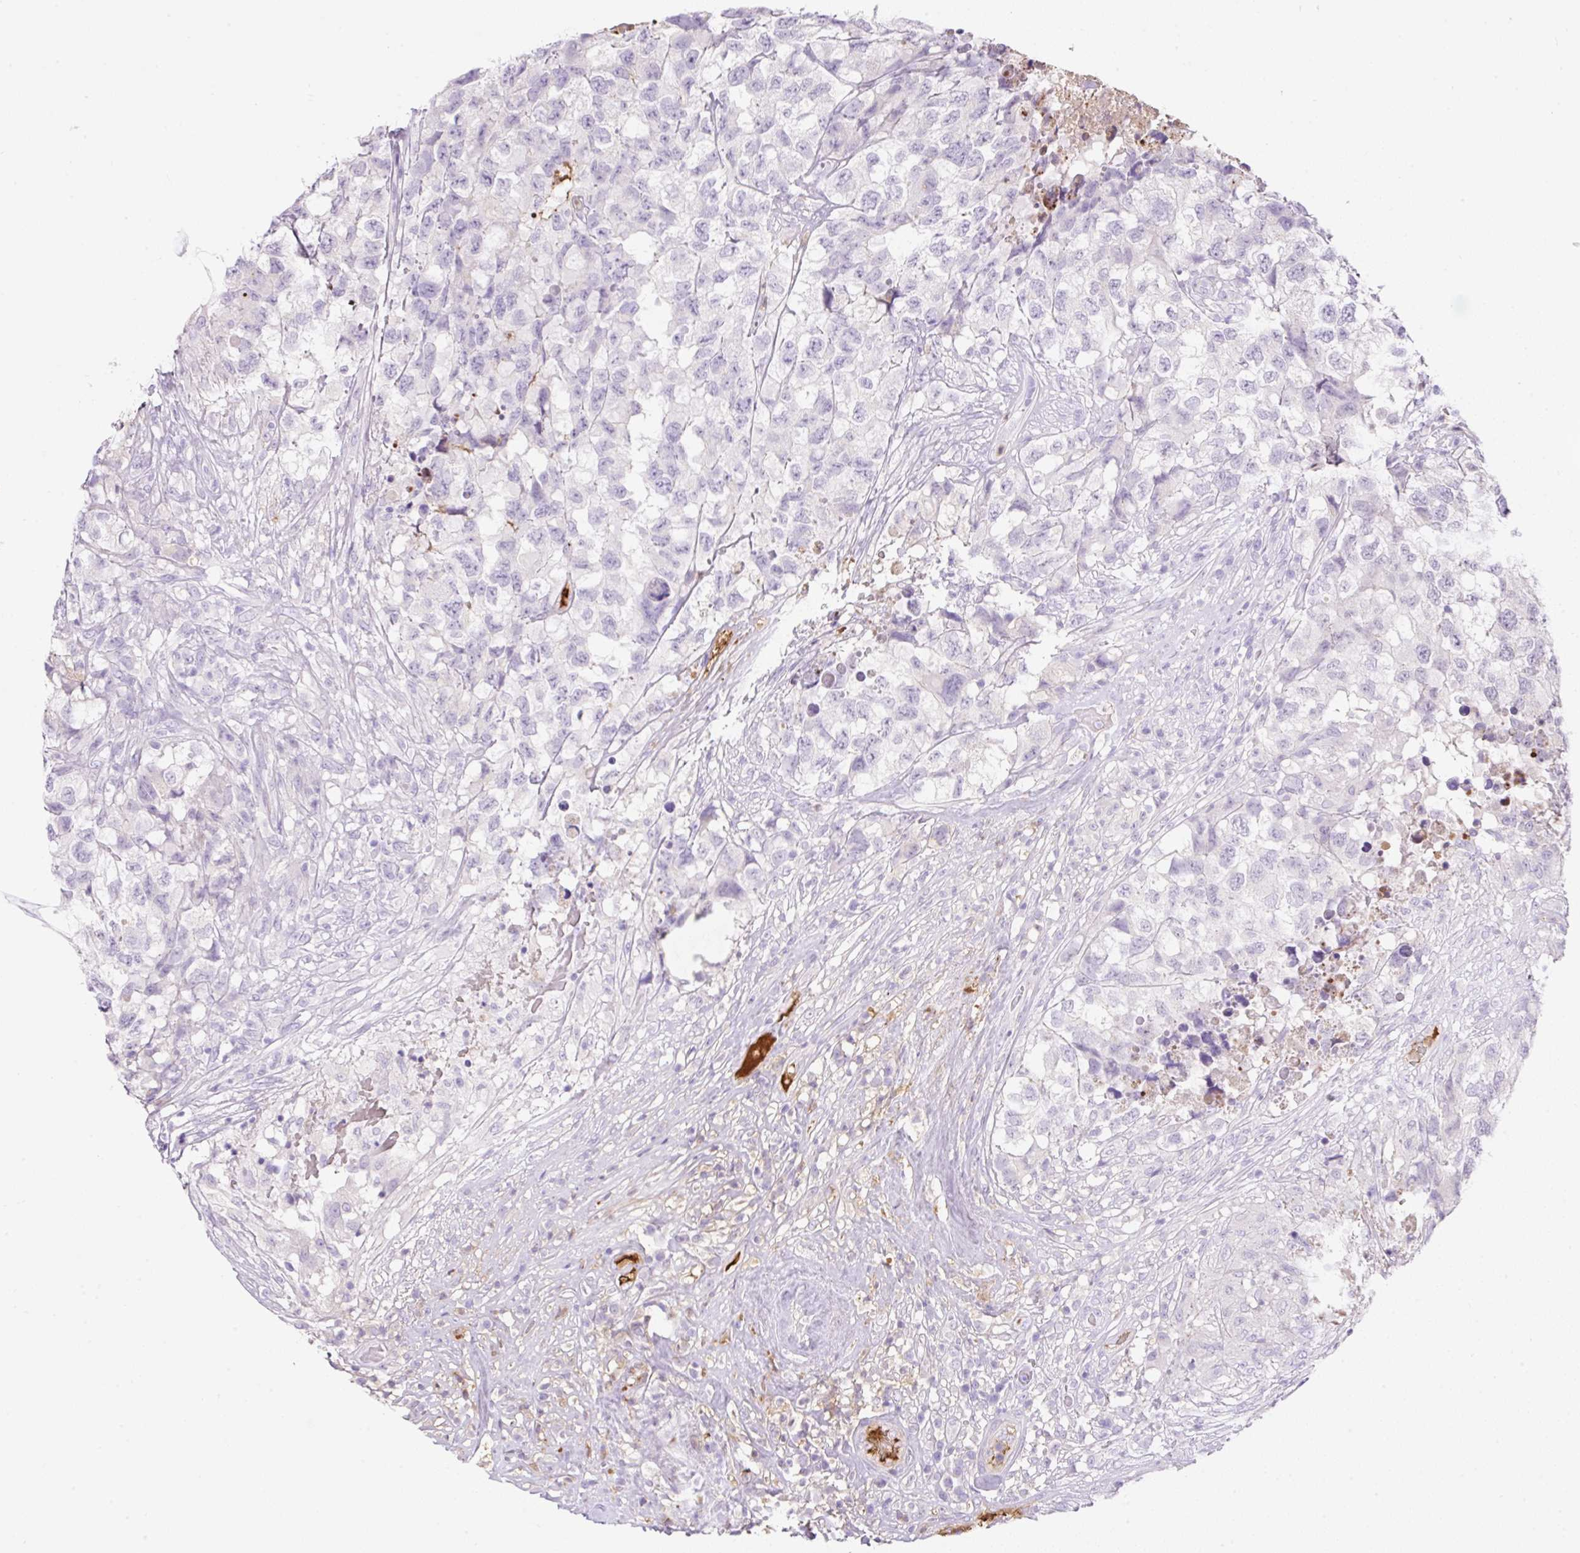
{"staining": {"intensity": "negative", "quantity": "none", "location": "none"}, "tissue": "testis cancer", "cell_type": "Tumor cells", "image_type": "cancer", "snomed": [{"axis": "morphology", "description": "Carcinoma, Embryonal, NOS"}, {"axis": "topography", "description": "Testis"}], "caption": "Testis cancer was stained to show a protein in brown. There is no significant positivity in tumor cells. (Stains: DAB (3,3'-diaminobenzidine) immunohistochemistry with hematoxylin counter stain, Microscopy: brightfield microscopy at high magnification).", "gene": "TDRD15", "patient": {"sex": "male", "age": 83}}